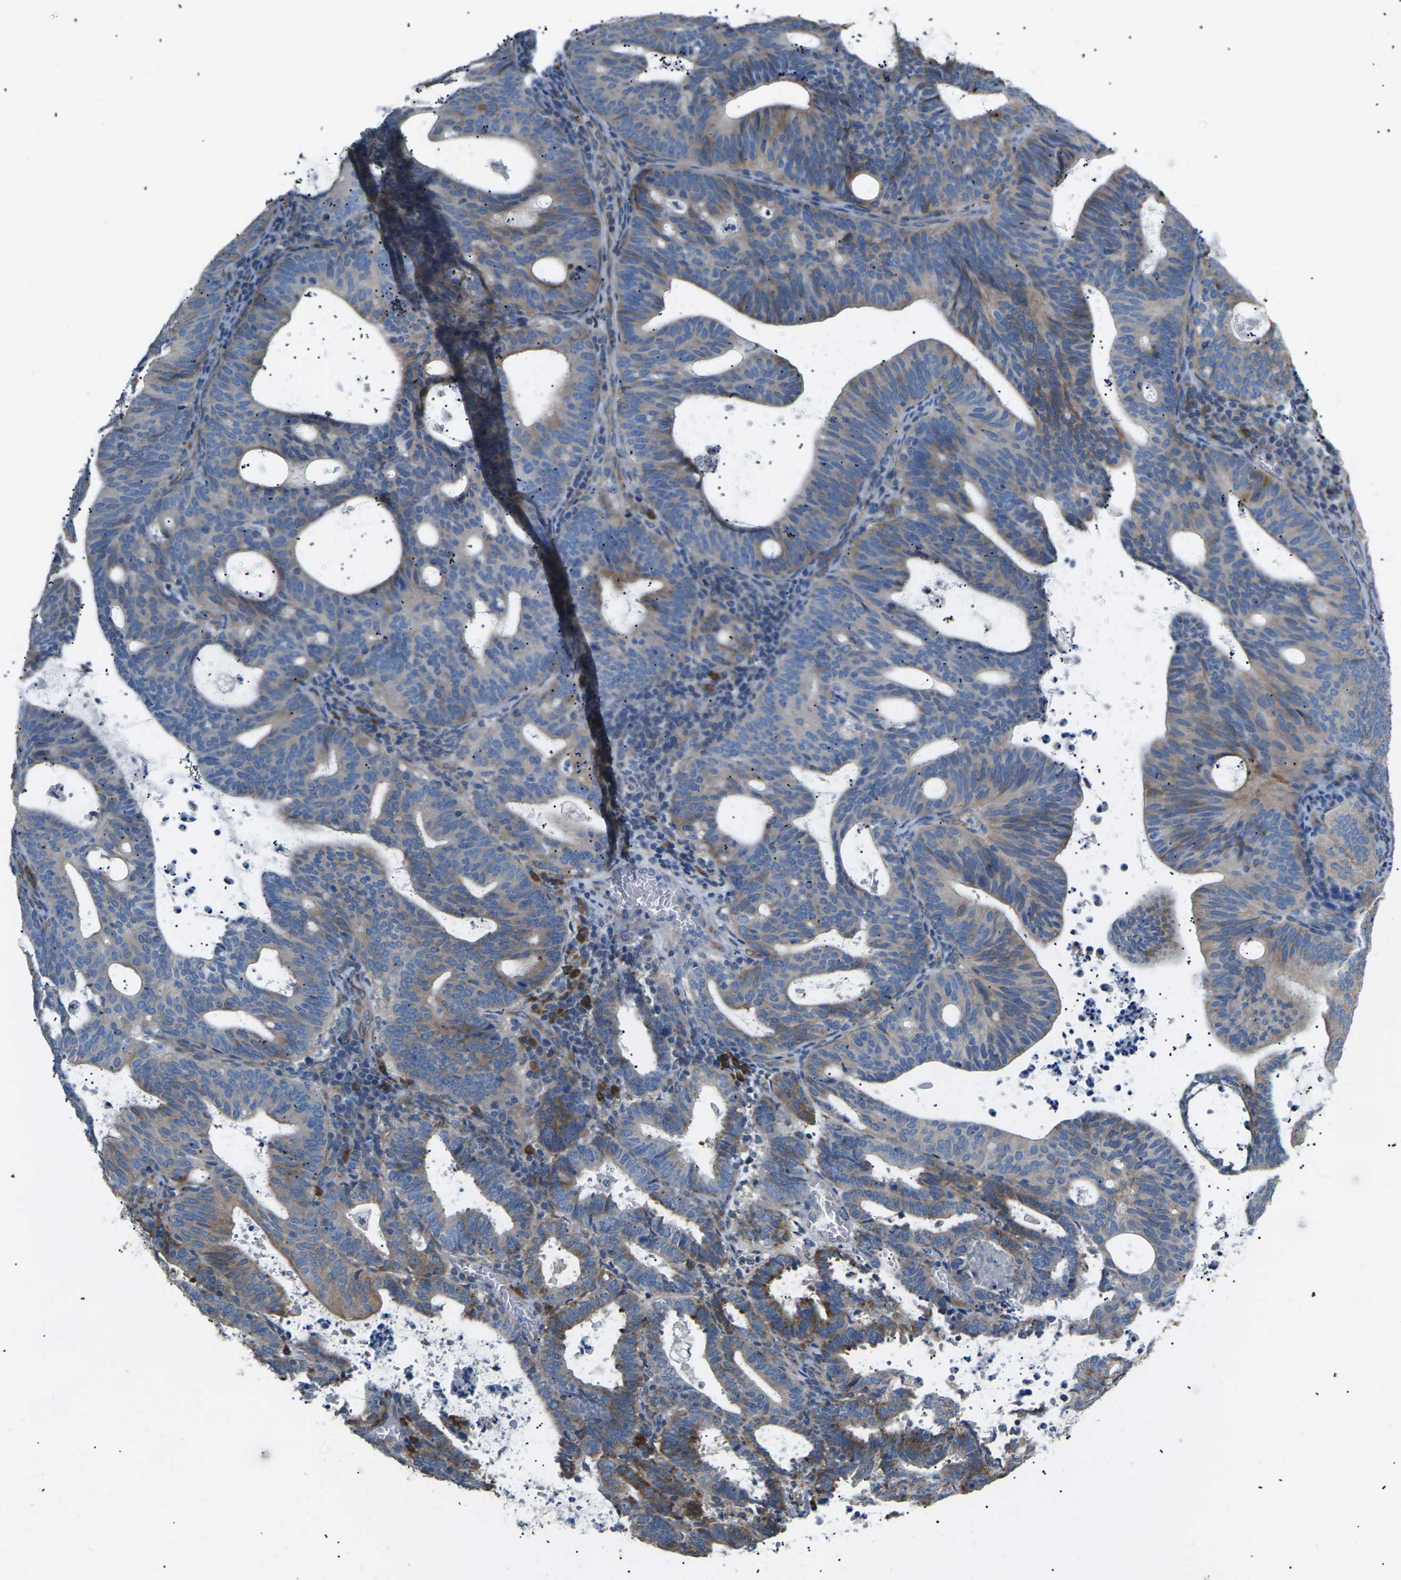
{"staining": {"intensity": "moderate", "quantity": "25%-75%", "location": "cytoplasmic/membranous"}, "tissue": "endometrial cancer", "cell_type": "Tumor cells", "image_type": "cancer", "snomed": [{"axis": "morphology", "description": "Adenocarcinoma, NOS"}, {"axis": "topography", "description": "Uterus"}], "caption": "Endometrial cancer was stained to show a protein in brown. There is medium levels of moderate cytoplasmic/membranous positivity in approximately 25%-75% of tumor cells. (DAB IHC with brightfield microscopy, high magnification).", "gene": "KLHDC8B", "patient": {"sex": "female", "age": 83}}